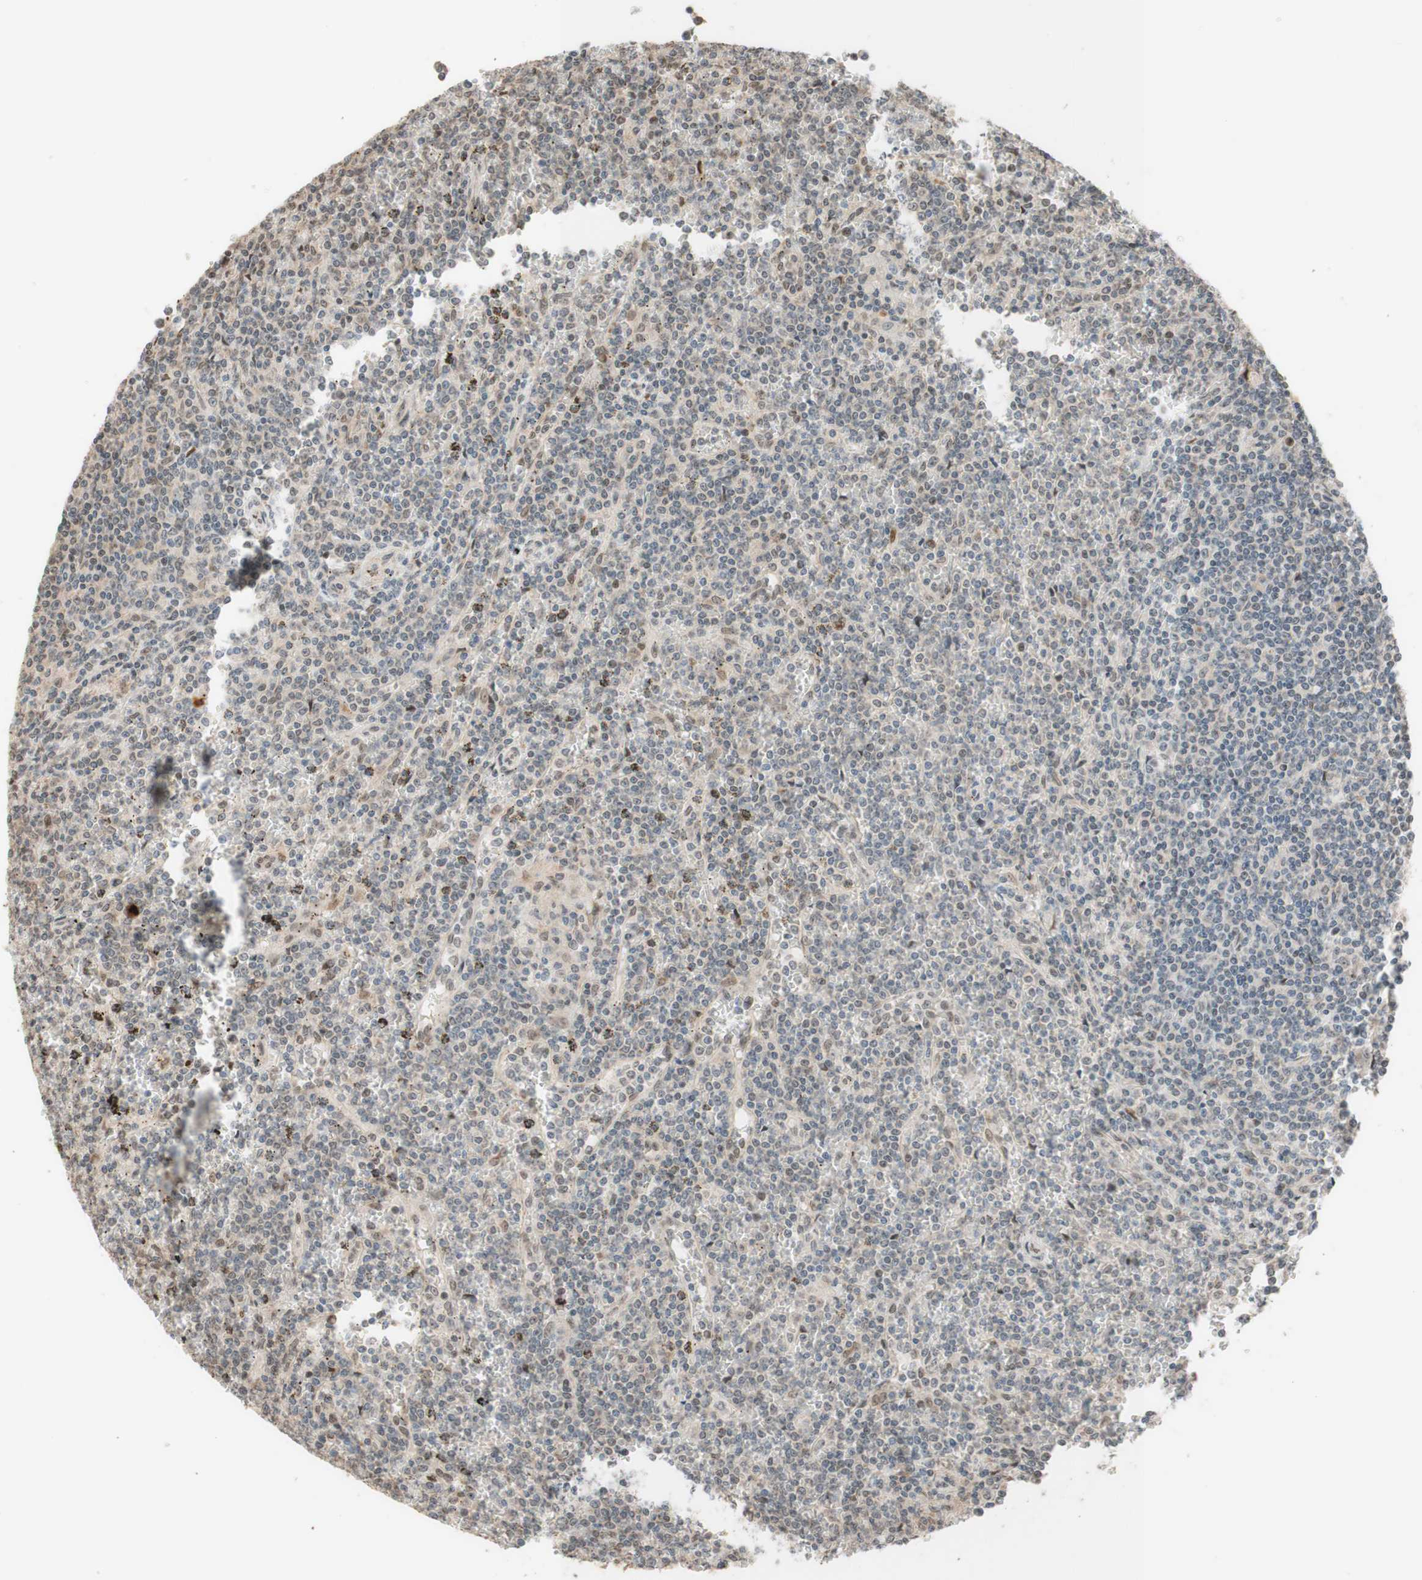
{"staining": {"intensity": "weak", "quantity": "25%-75%", "location": "cytoplasmic/membranous"}, "tissue": "lymphoma", "cell_type": "Tumor cells", "image_type": "cancer", "snomed": [{"axis": "morphology", "description": "Malignant lymphoma, non-Hodgkin's type, Low grade"}, {"axis": "topography", "description": "Spleen"}], "caption": "The immunohistochemical stain highlights weak cytoplasmic/membranous staining in tumor cells of low-grade malignant lymphoma, non-Hodgkin's type tissue.", "gene": "CCNC", "patient": {"sex": "female", "age": 19}}